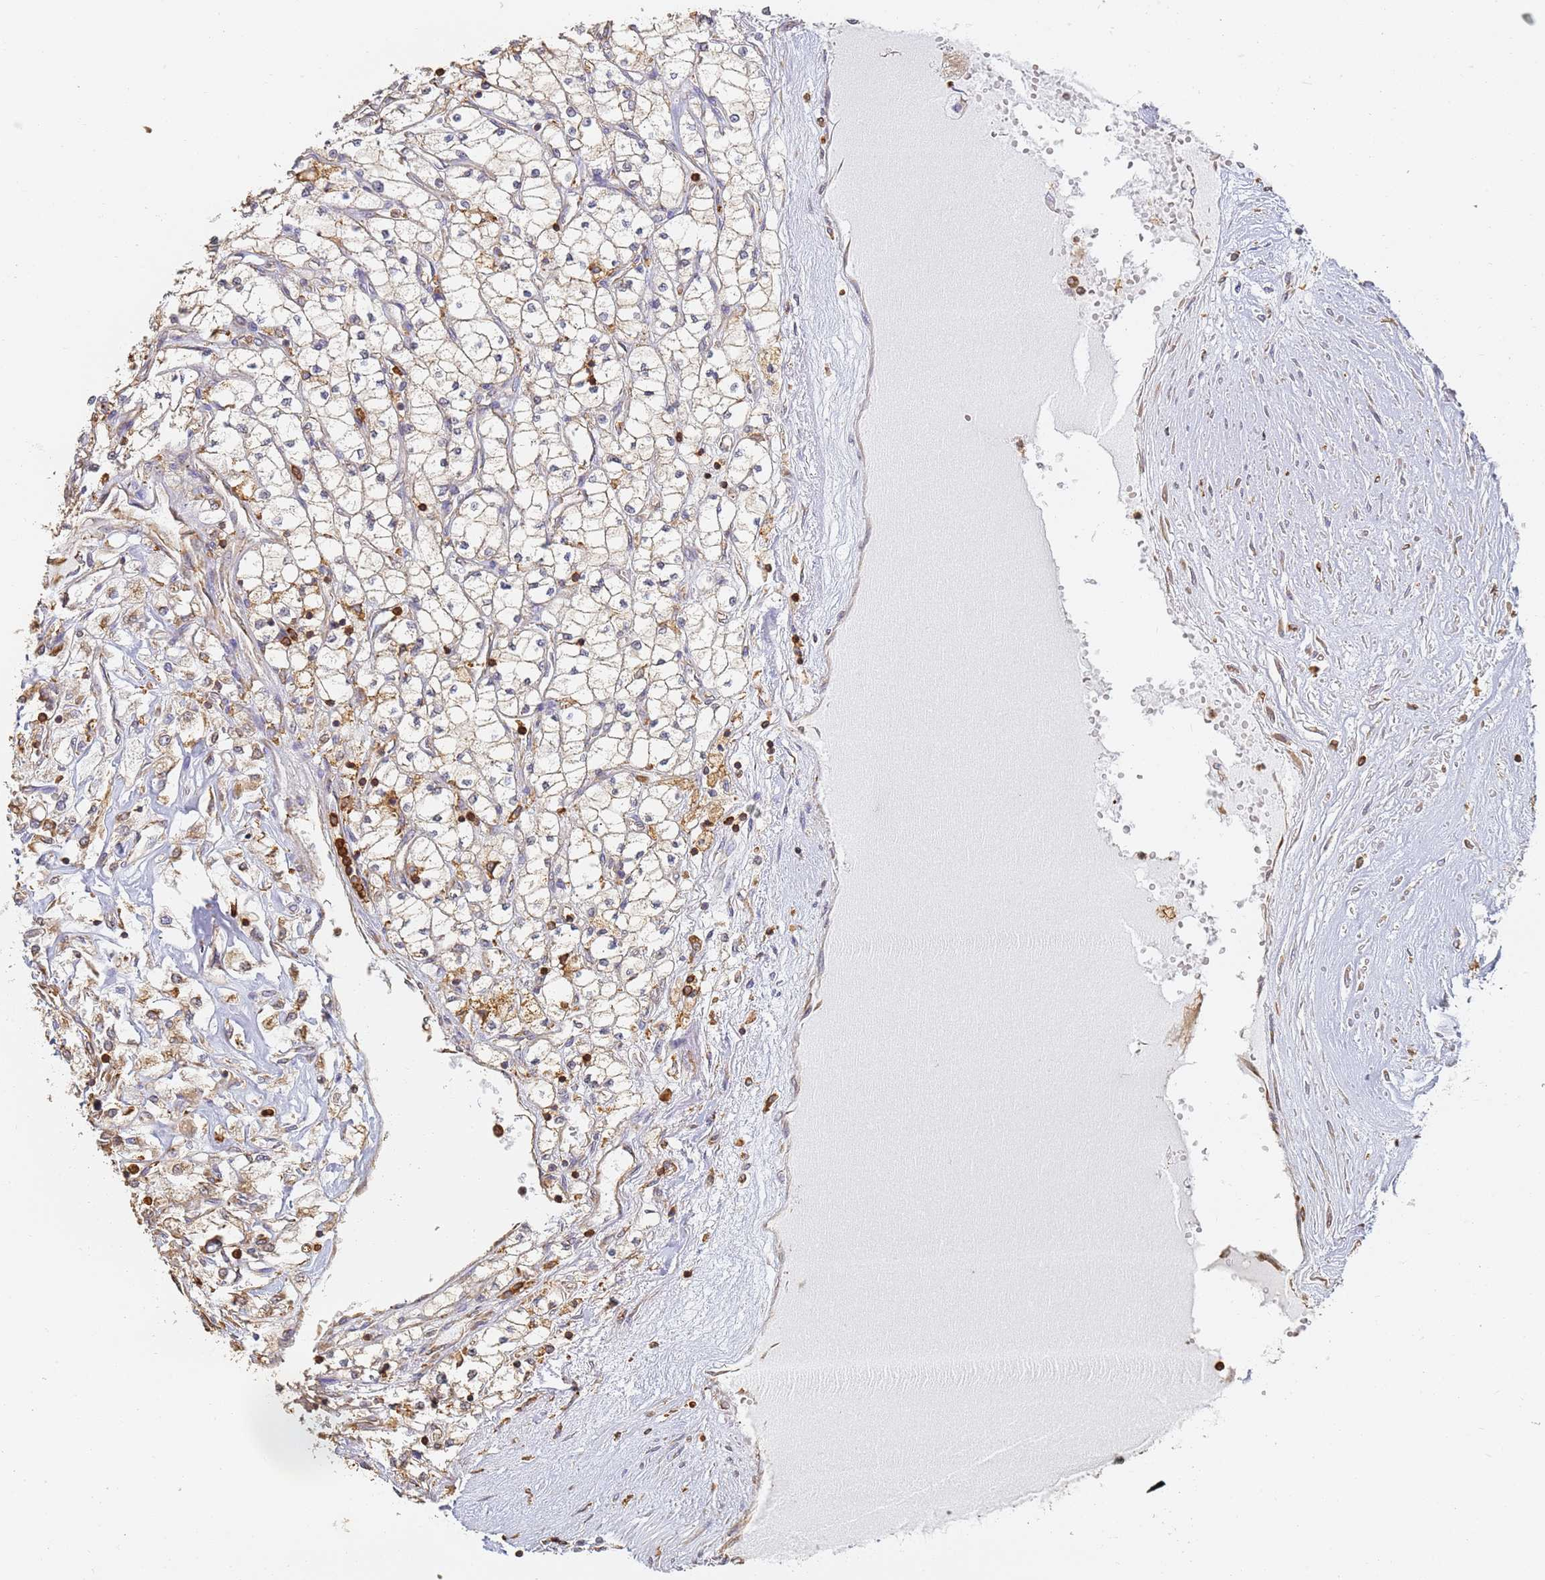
{"staining": {"intensity": "moderate", "quantity": "25%-75%", "location": "cytoplasmic/membranous"}, "tissue": "renal cancer", "cell_type": "Tumor cells", "image_type": "cancer", "snomed": [{"axis": "morphology", "description": "Adenocarcinoma, NOS"}, {"axis": "topography", "description": "Kidney"}], "caption": "Human adenocarcinoma (renal) stained with a protein marker reveals moderate staining in tumor cells.", "gene": "BIN2", "patient": {"sex": "male", "age": 80}}